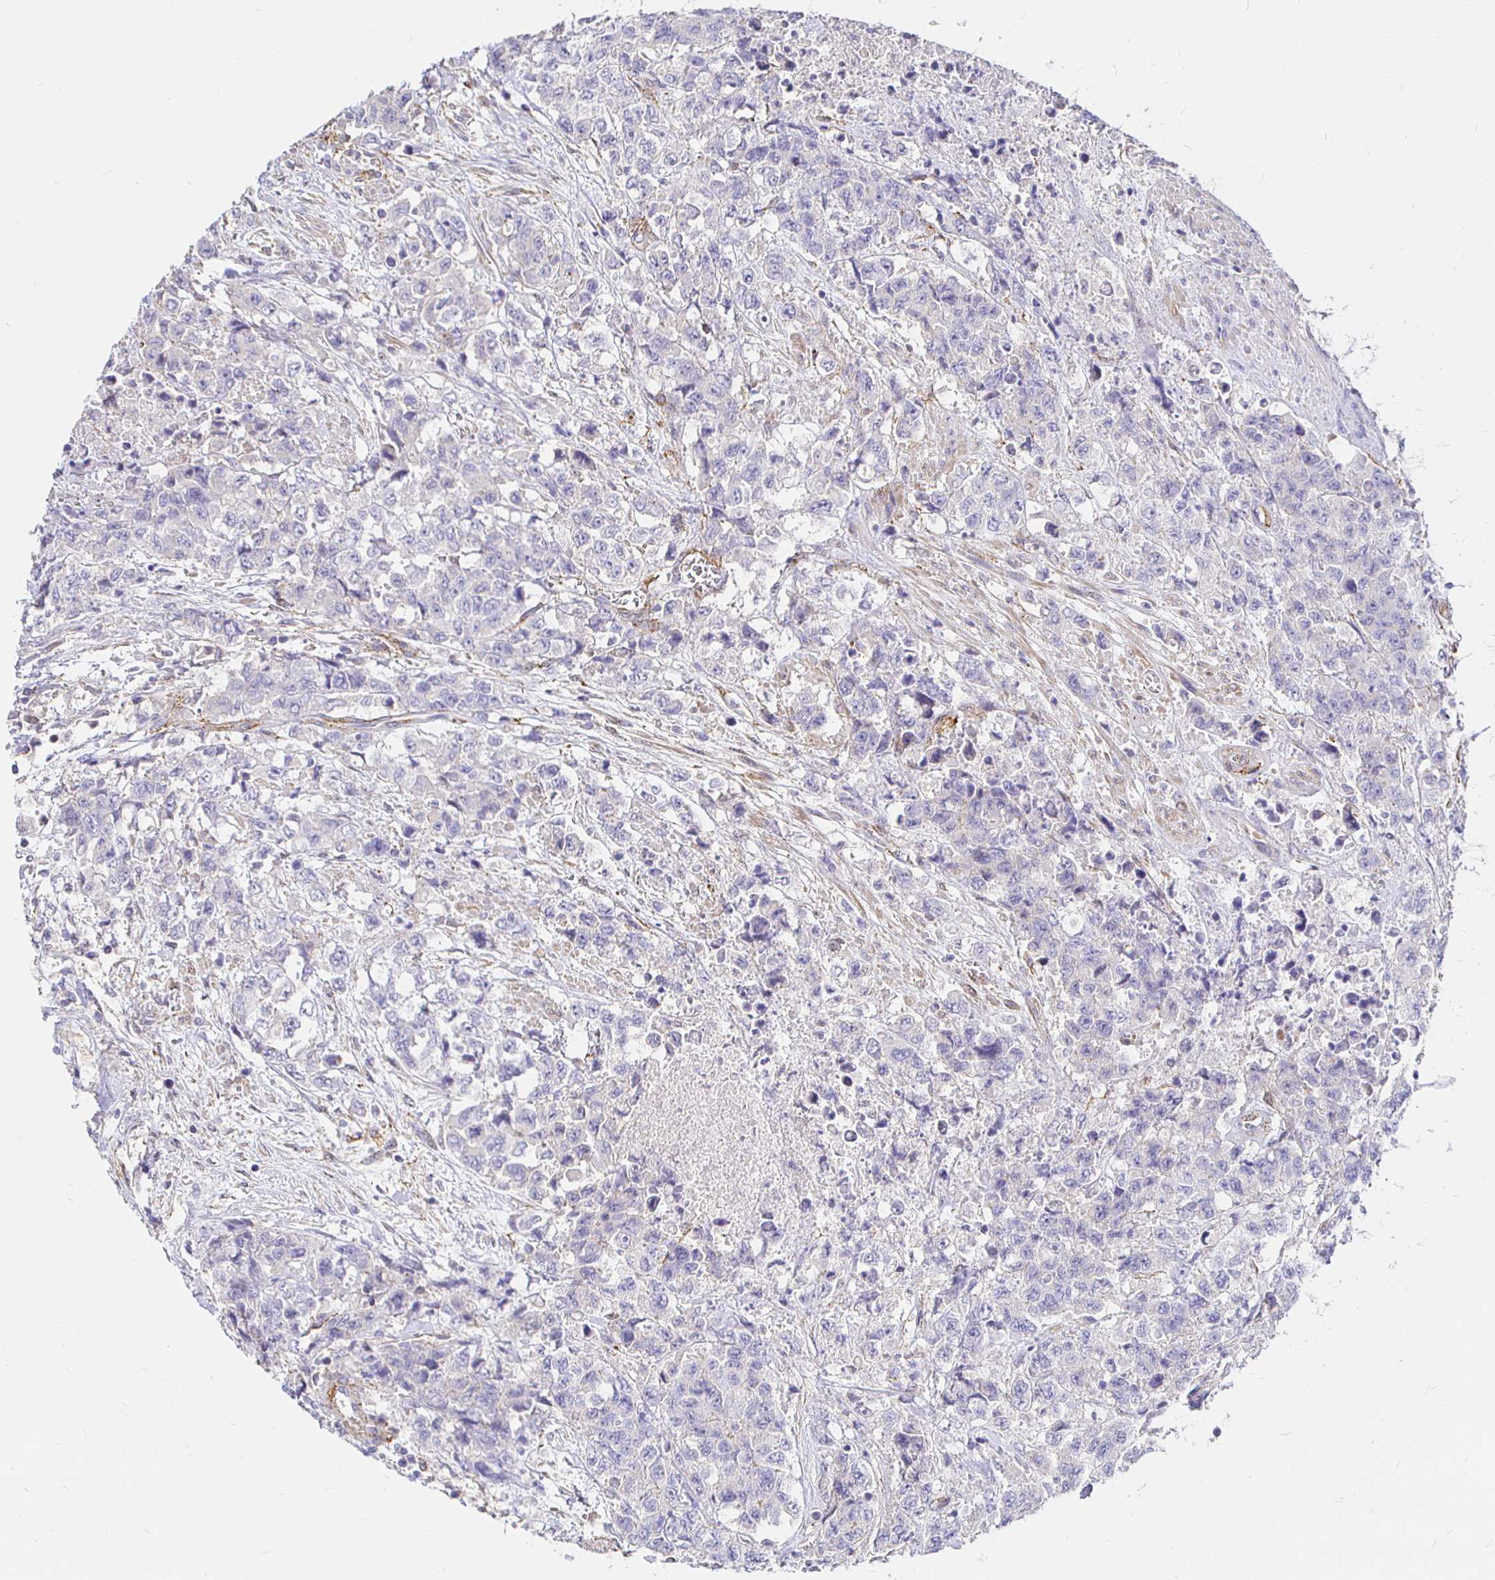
{"staining": {"intensity": "negative", "quantity": "none", "location": "none"}, "tissue": "urothelial cancer", "cell_type": "Tumor cells", "image_type": "cancer", "snomed": [{"axis": "morphology", "description": "Urothelial carcinoma, High grade"}, {"axis": "topography", "description": "Urinary bladder"}], "caption": "IHC of urothelial cancer shows no positivity in tumor cells.", "gene": "PALM2AKAP2", "patient": {"sex": "female", "age": 78}}